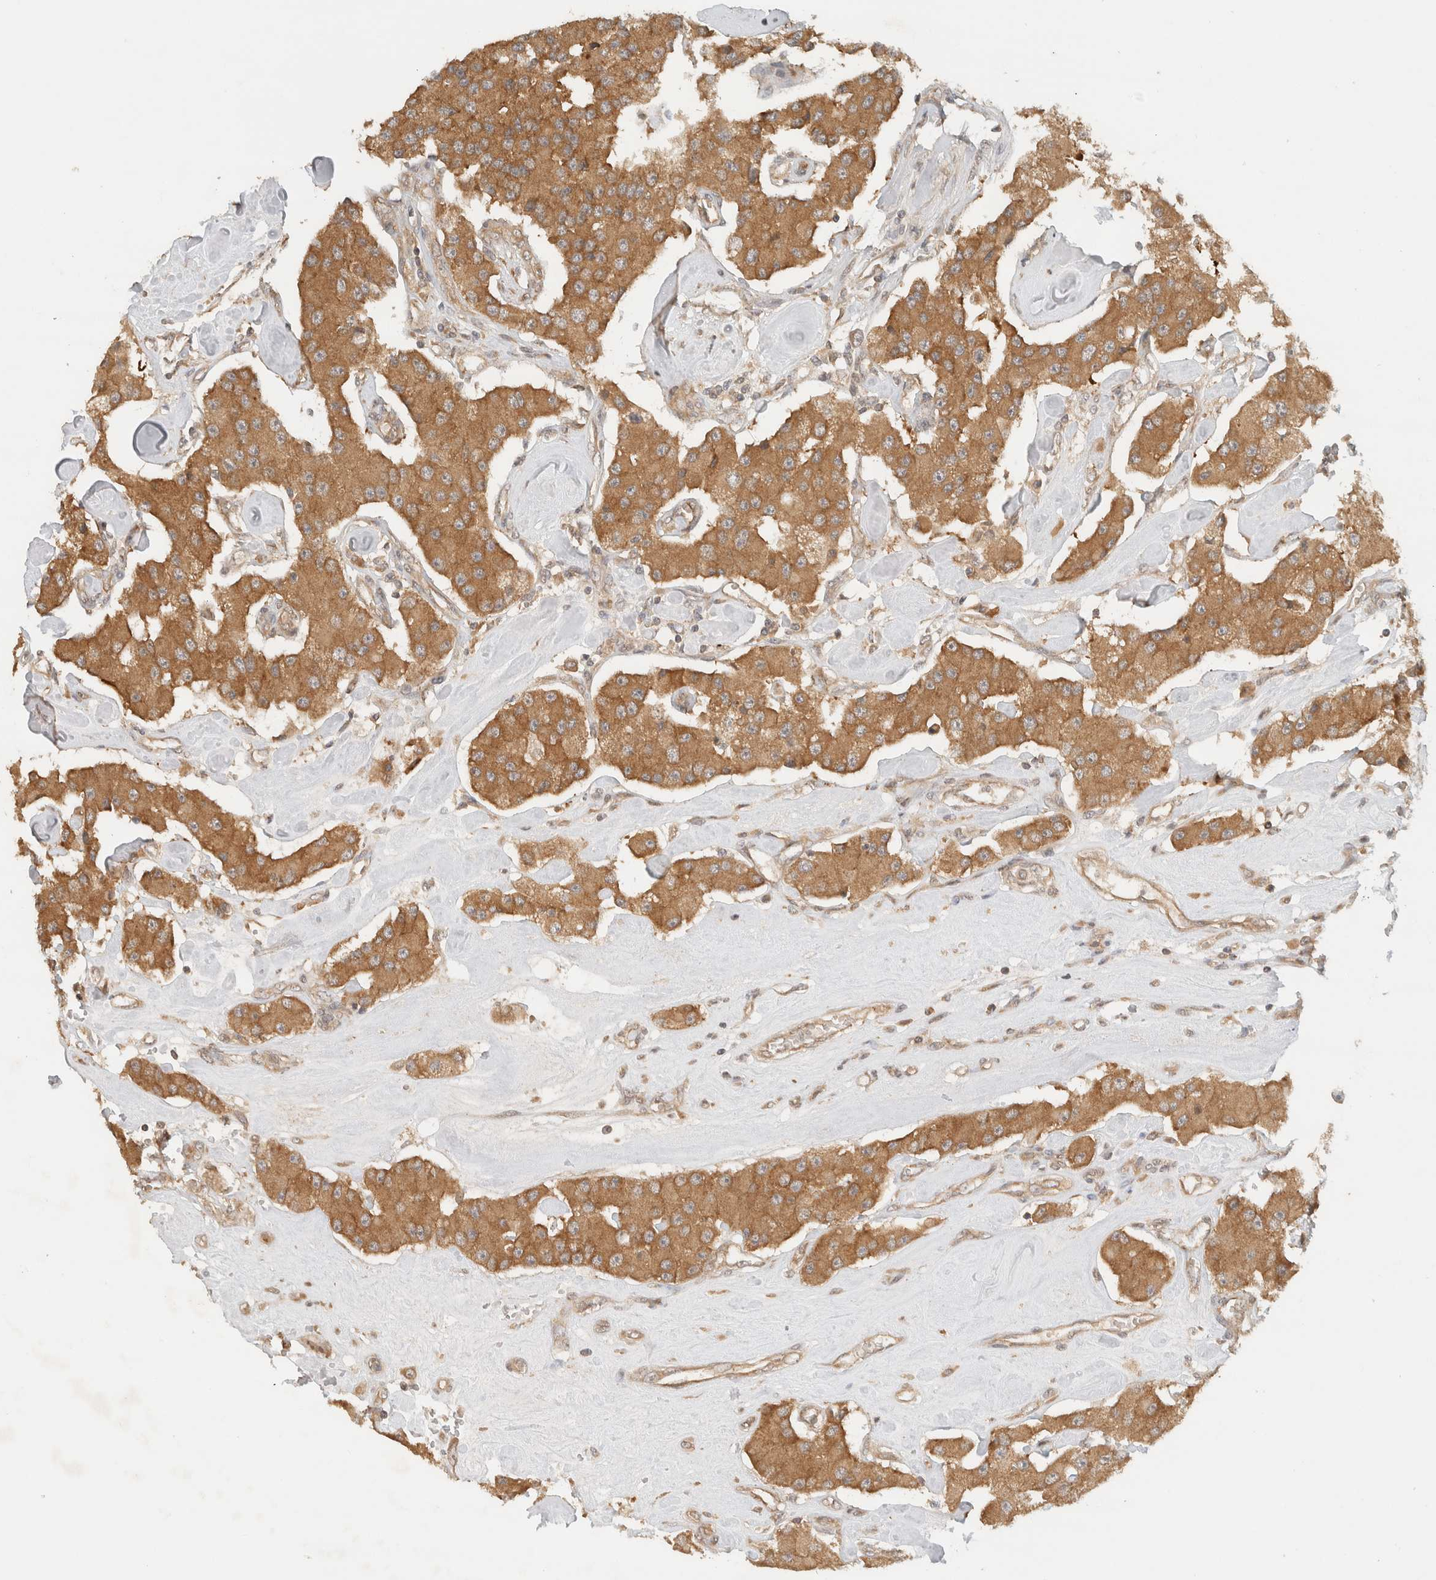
{"staining": {"intensity": "moderate", "quantity": ">75%", "location": "cytoplasmic/membranous"}, "tissue": "carcinoid", "cell_type": "Tumor cells", "image_type": "cancer", "snomed": [{"axis": "morphology", "description": "Carcinoid, malignant, NOS"}, {"axis": "topography", "description": "Pancreas"}], "caption": "Immunohistochemistry staining of carcinoid (malignant), which reveals medium levels of moderate cytoplasmic/membranous expression in approximately >75% of tumor cells indicating moderate cytoplasmic/membranous protein staining. The staining was performed using DAB (3,3'-diaminobenzidine) (brown) for protein detection and nuclei were counterstained in hematoxylin (blue).", "gene": "ARFGEF2", "patient": {"sex": "male", "age": 41}}